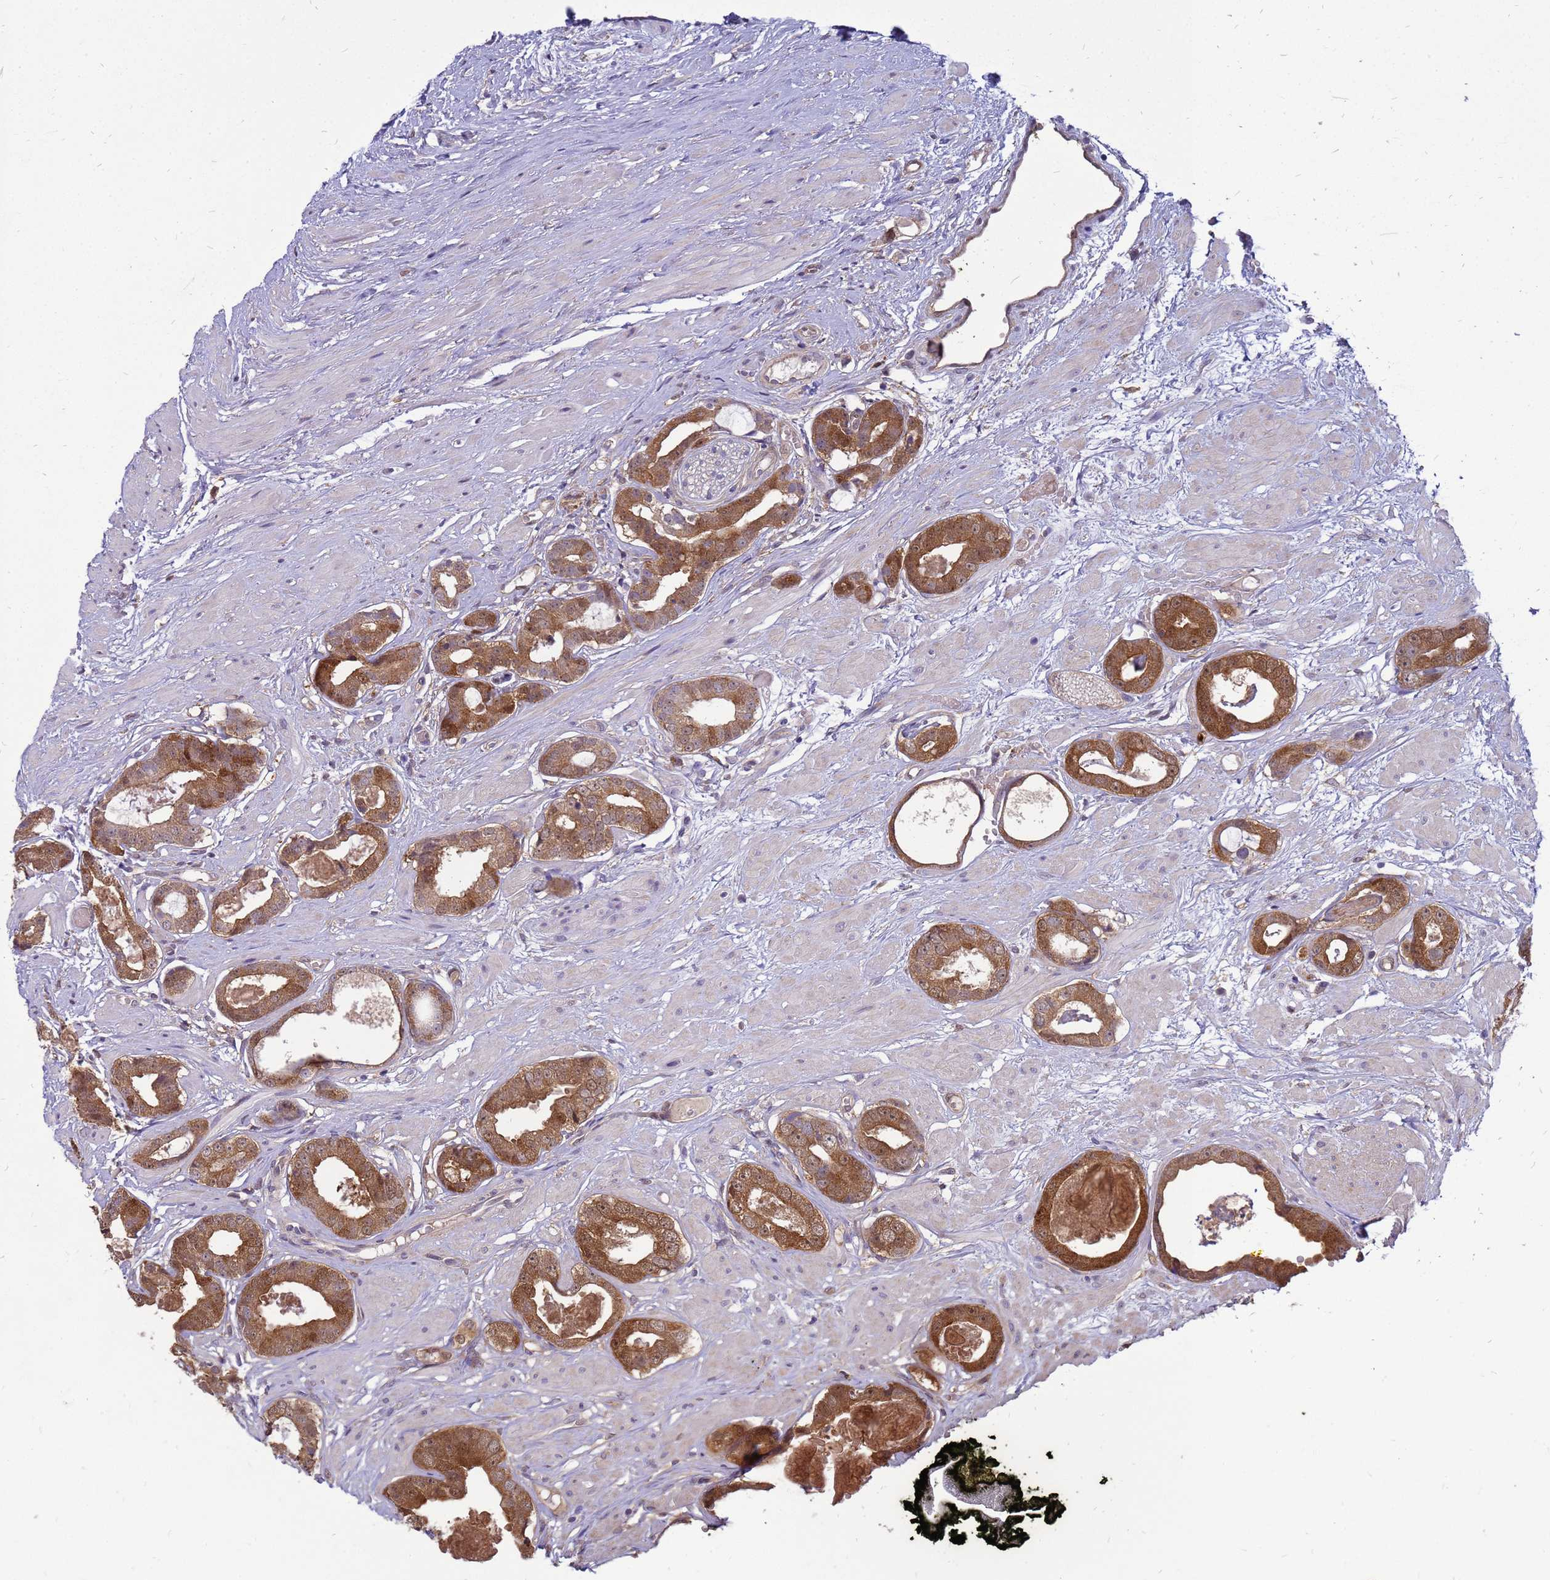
{"staining": {"intensity": "strong", "quantity": ">75%", "location": "cytoplasmic/membranous,nuclear"}, "tissue": "prostate cancer", "cell_type": "Tumor cells", "image_type": "cancer", "snomed": [{"axis": "morphology", "description": "Adenocarcinoma, Low grade"}, {"axis": "topography", "description": "Prostate"}], "caption": "Prostate cancer tissue exhibits strong cytoplasmic/membranous and nuclear positivity in about >75% of tumor cells, visualized by immunohistochemistry.", "gene": "EIF4EBP3", "patient": {"sex": "male", "age": 64}}